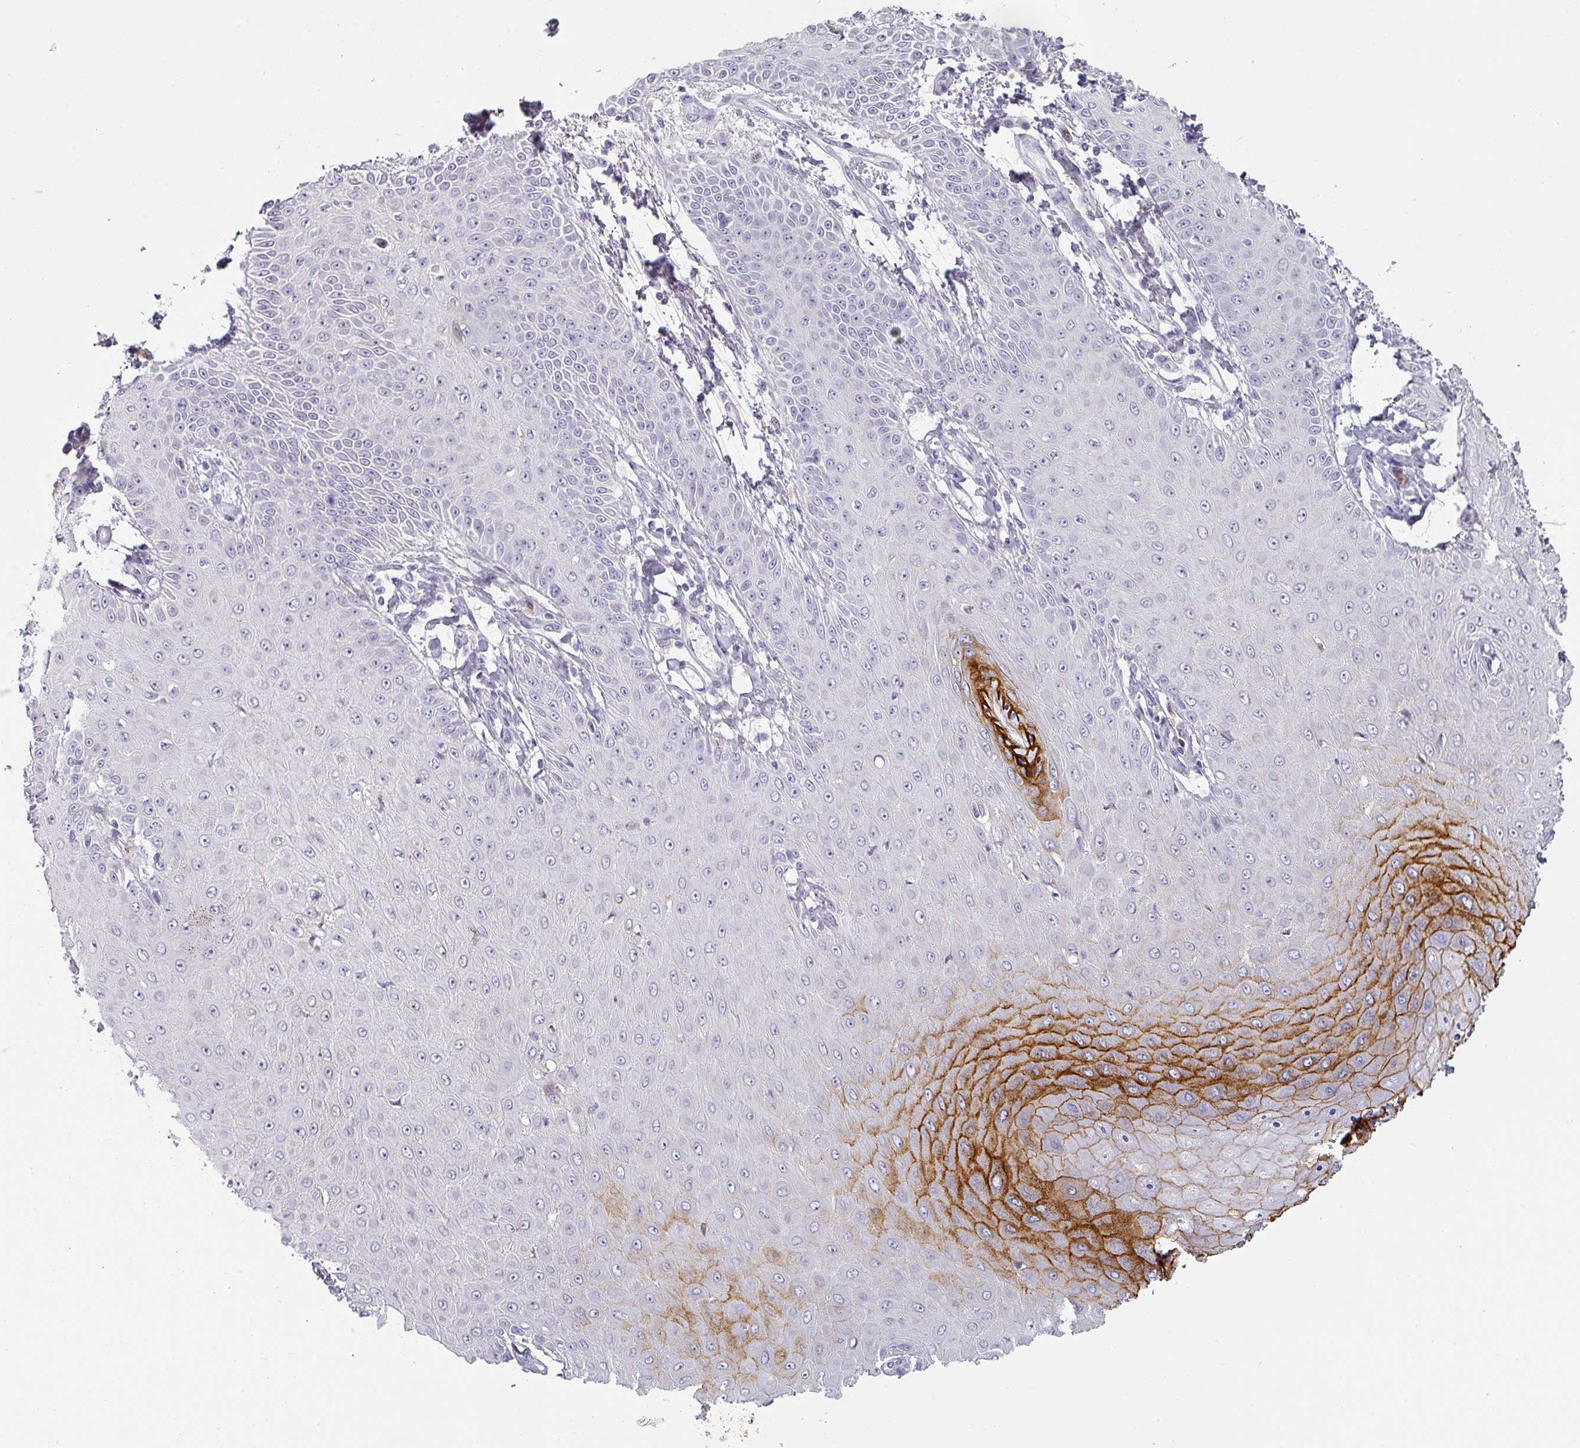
{"staining": {"intensity": "negative", "quantity": "none", "location": "none"}, "tissue": "skin cancer", "cell_type": "Tumor cells", "image_type": "cancer", "snomed": [{"axis": "morphology", "description": "Squamous cell carcinoma, NOS"}, {"axis": "topography", "description": "Skin"}], "caption": "Human skin cancer (squamous cell carcinoma) stained for a protein using immunohistochemistry (IHC) reveals no positivity in tumor cells.", "gene": "BTLA", "patient": {"sex": "male", "age": 70}}